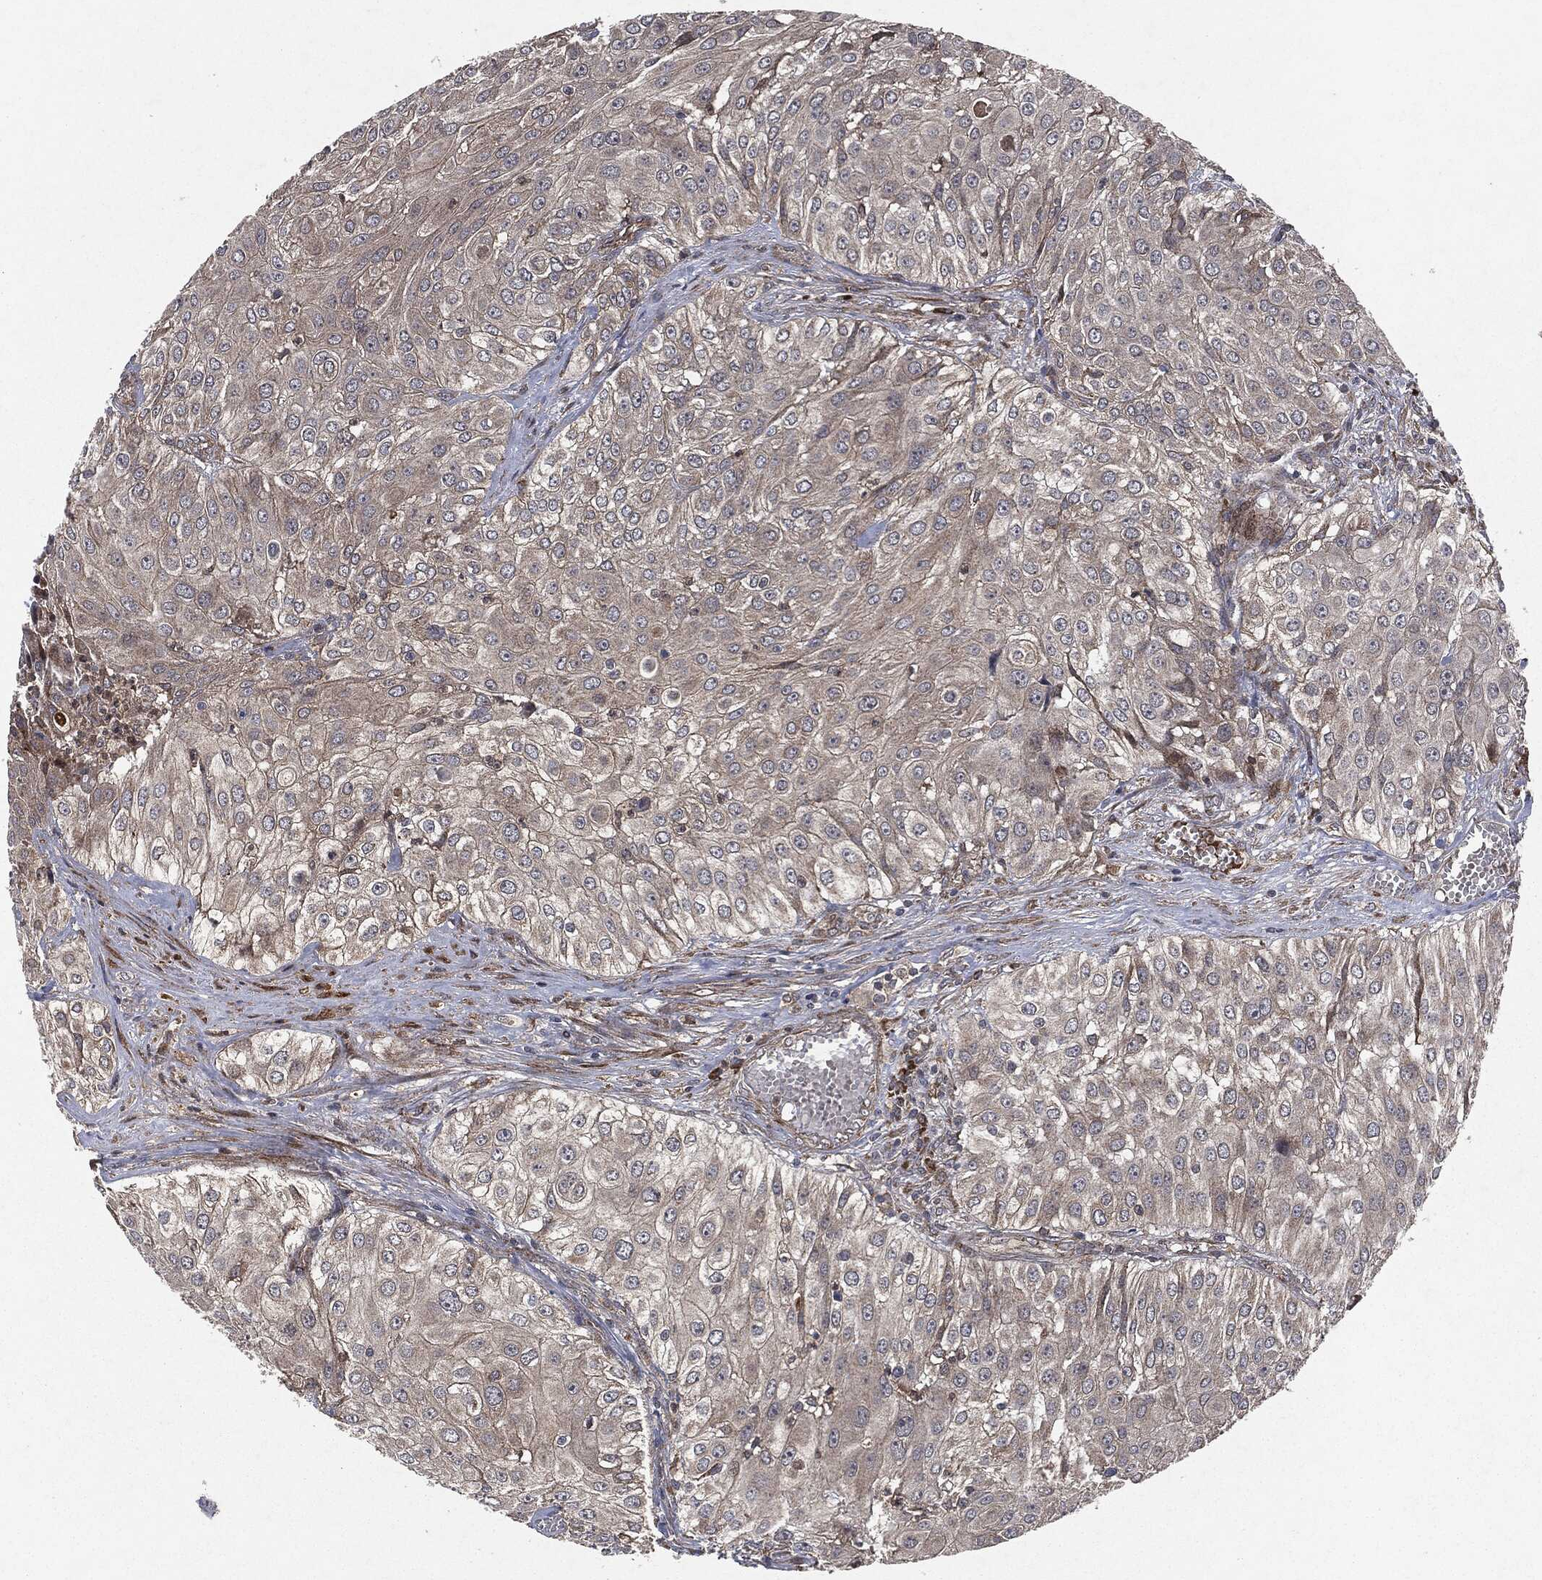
{"staining": {"intensity": "negative", "quantity": "none", "location": "none"}, "tissue": "urothelial cancer", "cell_type": "Tumor cells", "image_type": "cancer", "snomed": [{"axis": "morphology", "description": "Urothelial carcinoma, High grade"}, {"axis": "topography", "description": "Urinary bladder"}], "caption": "The IHC micrograph has no significant positivity in tumor cells of urothelial carcinoma (high-grade) tissue.", "gene": "RAF1", "patient": {"sex": "female", "age": 79}}